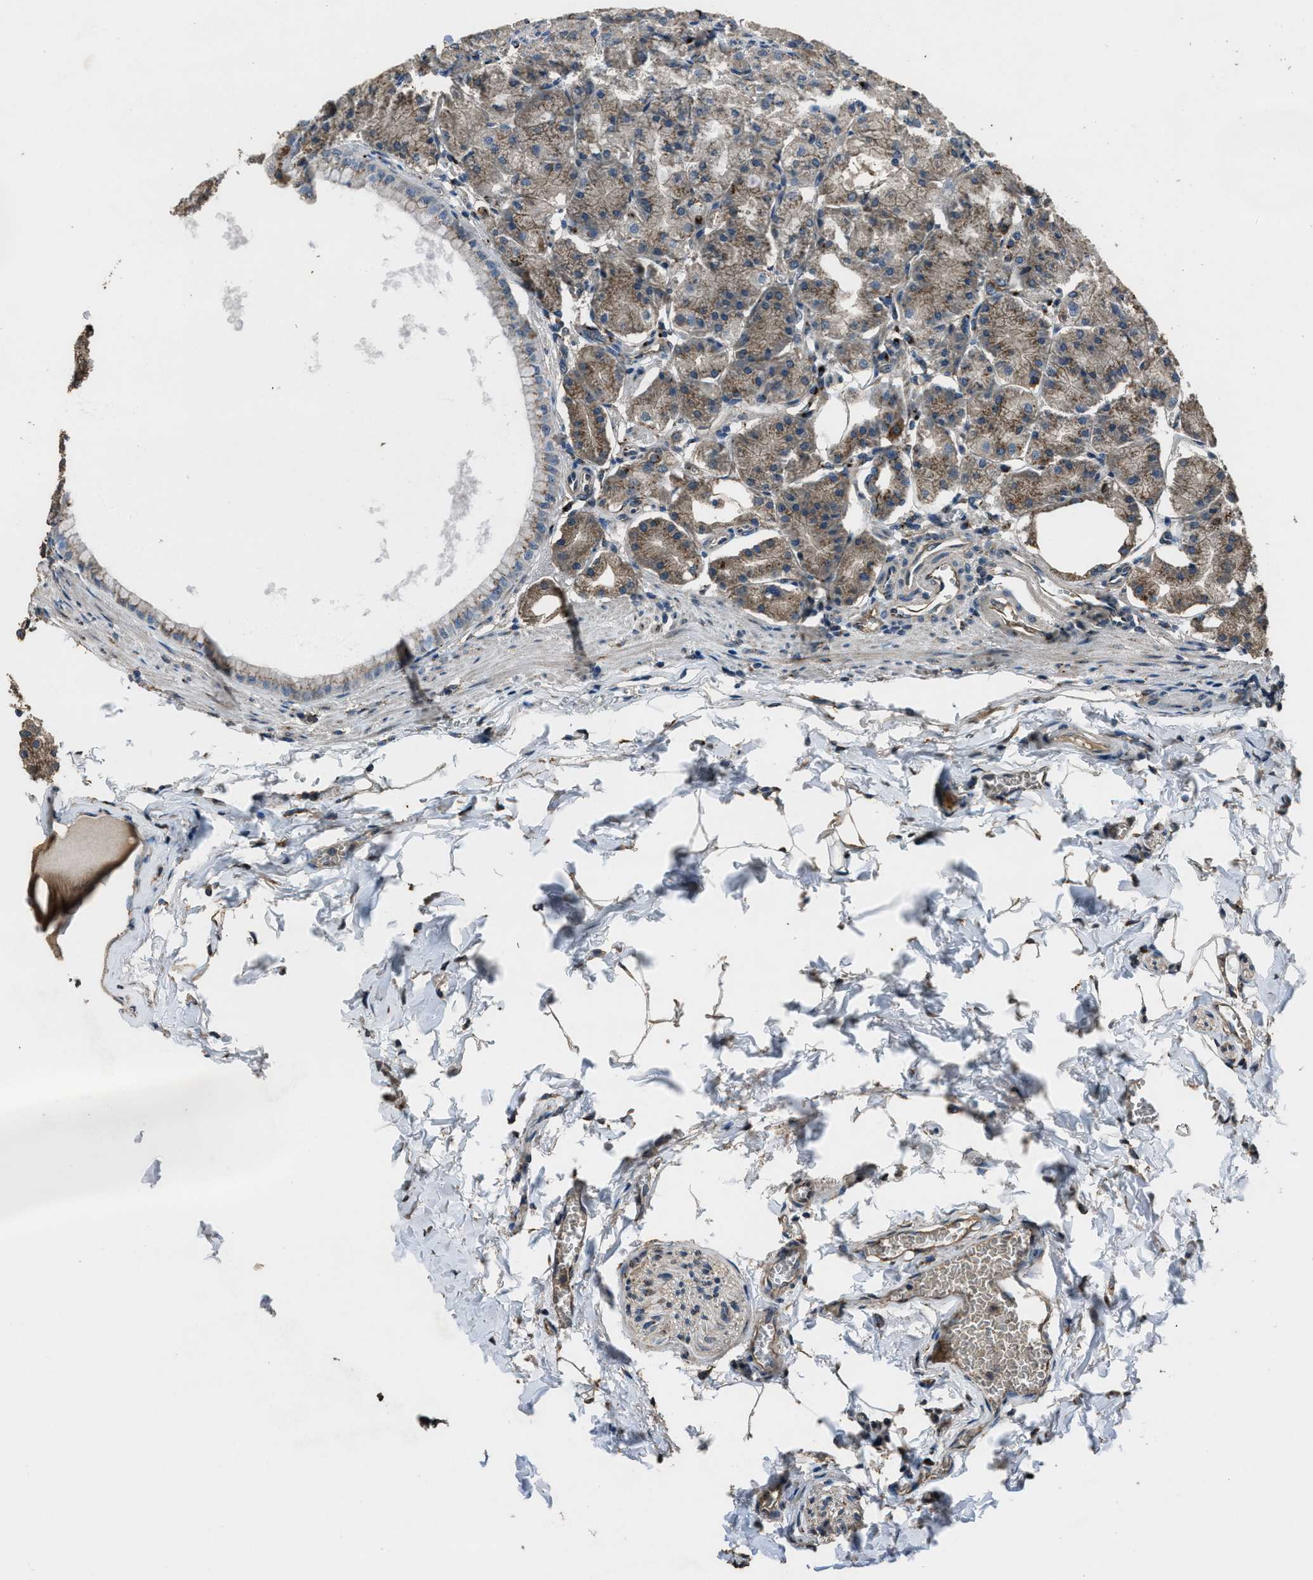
{"staining": {"intensity": "strong", "quantity": "25%-75%", "location": "cytoplasmic/membranous"}, "tissue": "stomach", "cell_type": "Glandular cells", "image_type": "normal", "snomed": [{"axis": "morphology", "description": "Normal tissue, NOS"}, {"axis": "topography", "description": "Stomach, lower"}], "caption": "An immunohistochemistry histopathology image of benign tissue is shown. Protein staining in brown highlights strong cytoplasmic/membranous positivity in stomach within glandular cells.", "gene": "SLC38A10", "patient": {"sex": "male", "age": 71}}